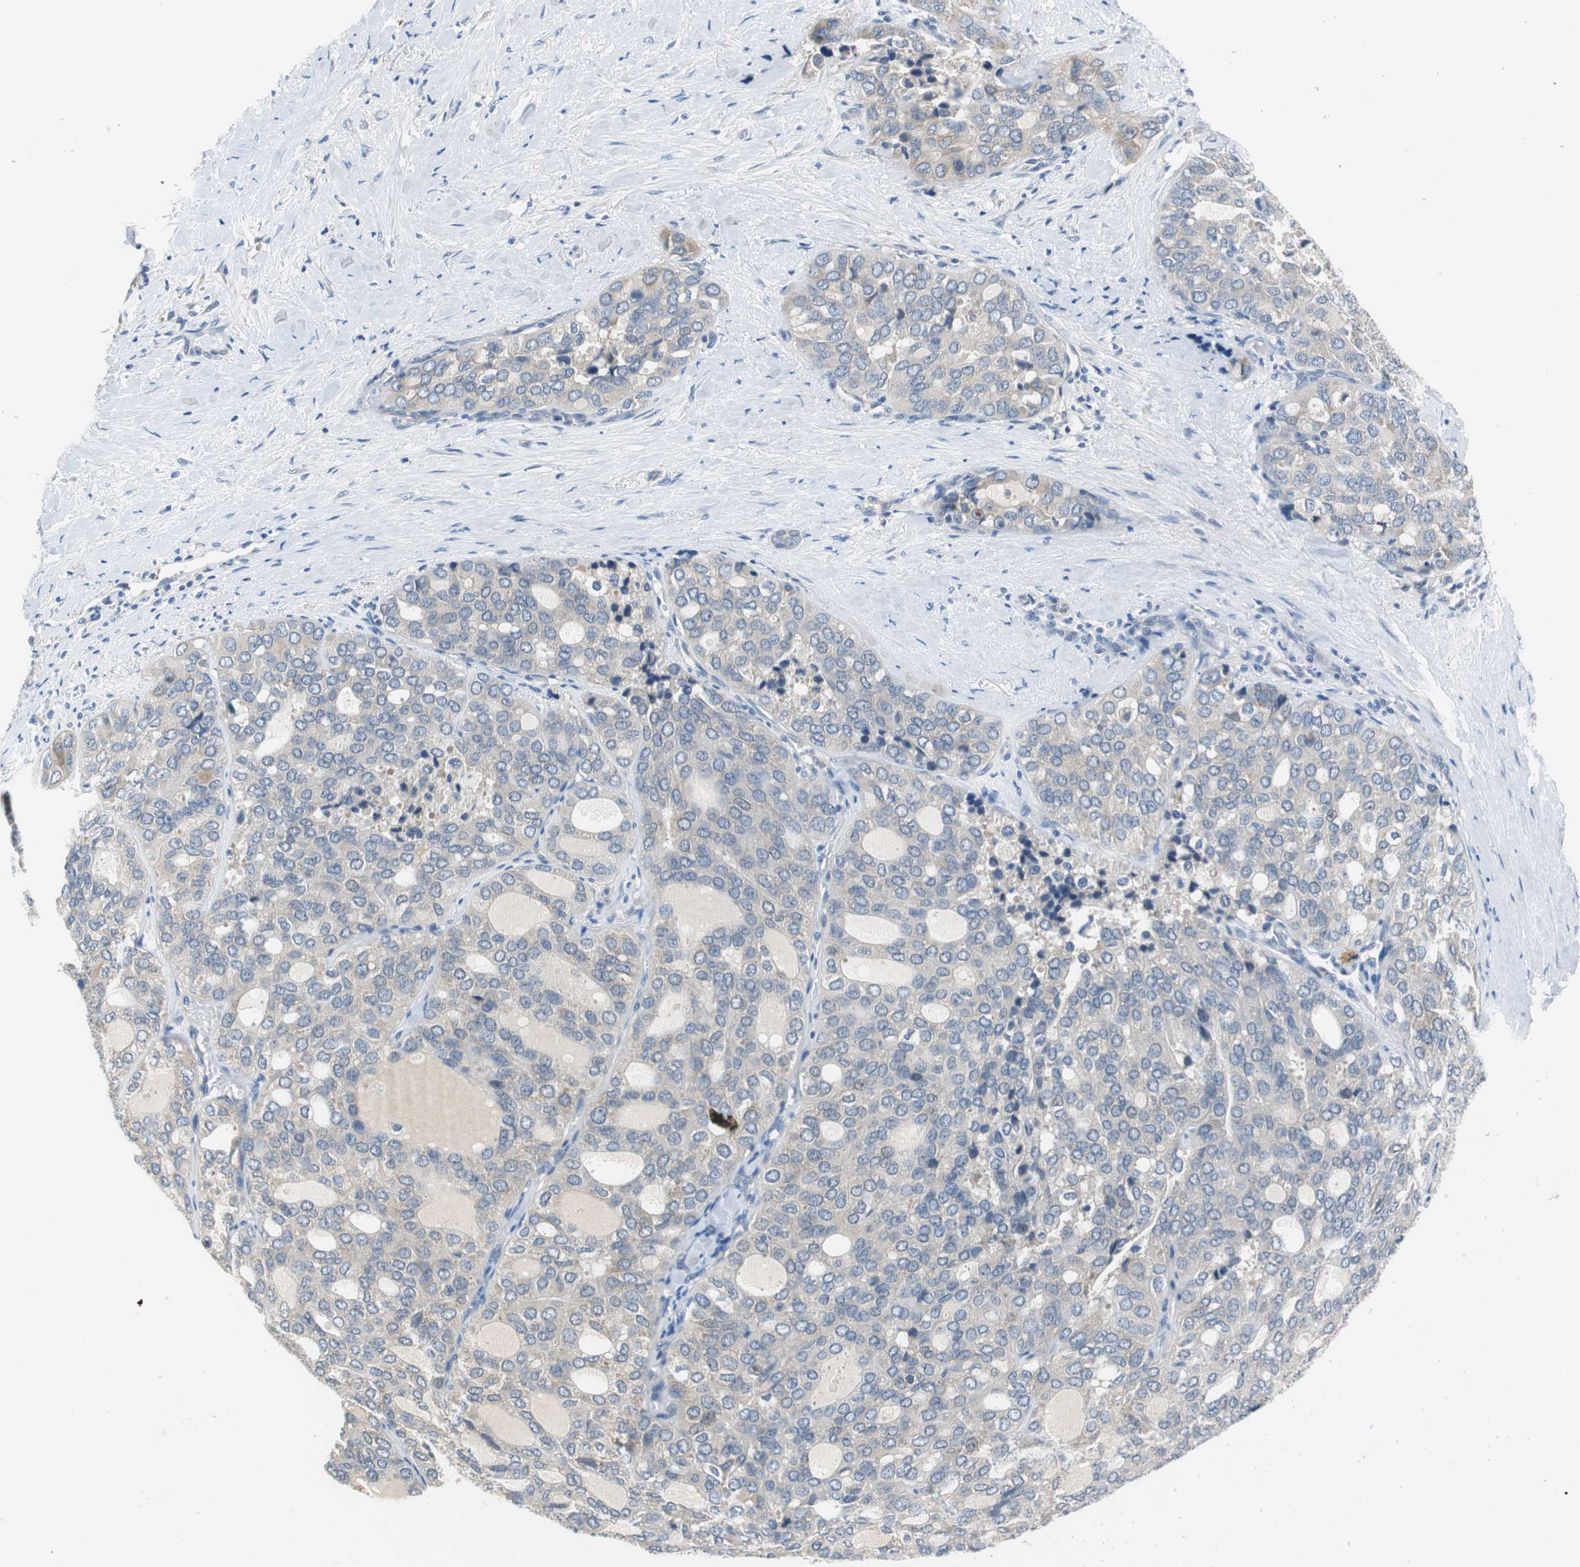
{"staining": {"intensity": "weak", "quantity": "25%-75%", "location": "cytoplasmic/membranous"}, "tissue": "thyroid cancer", "cell_type": "Tumor cells", "image_type": "cancer", "snomed": [{"axis": "morphology", "description": "Follicular adenoma carcinoma, NOS"}, {"axis": "topography", "description": "Thyroid gland"}], "caption": "Tumor cells exhibit low levels of weak cytoplasmic/membranous staining in about 25%-75% of cells in human thyroid cancer. The protein of interest is shown in brown color, while the nuclei are stained blue.", "gene": "FADS2", "patient": {"sex": "male", "age": 75}}